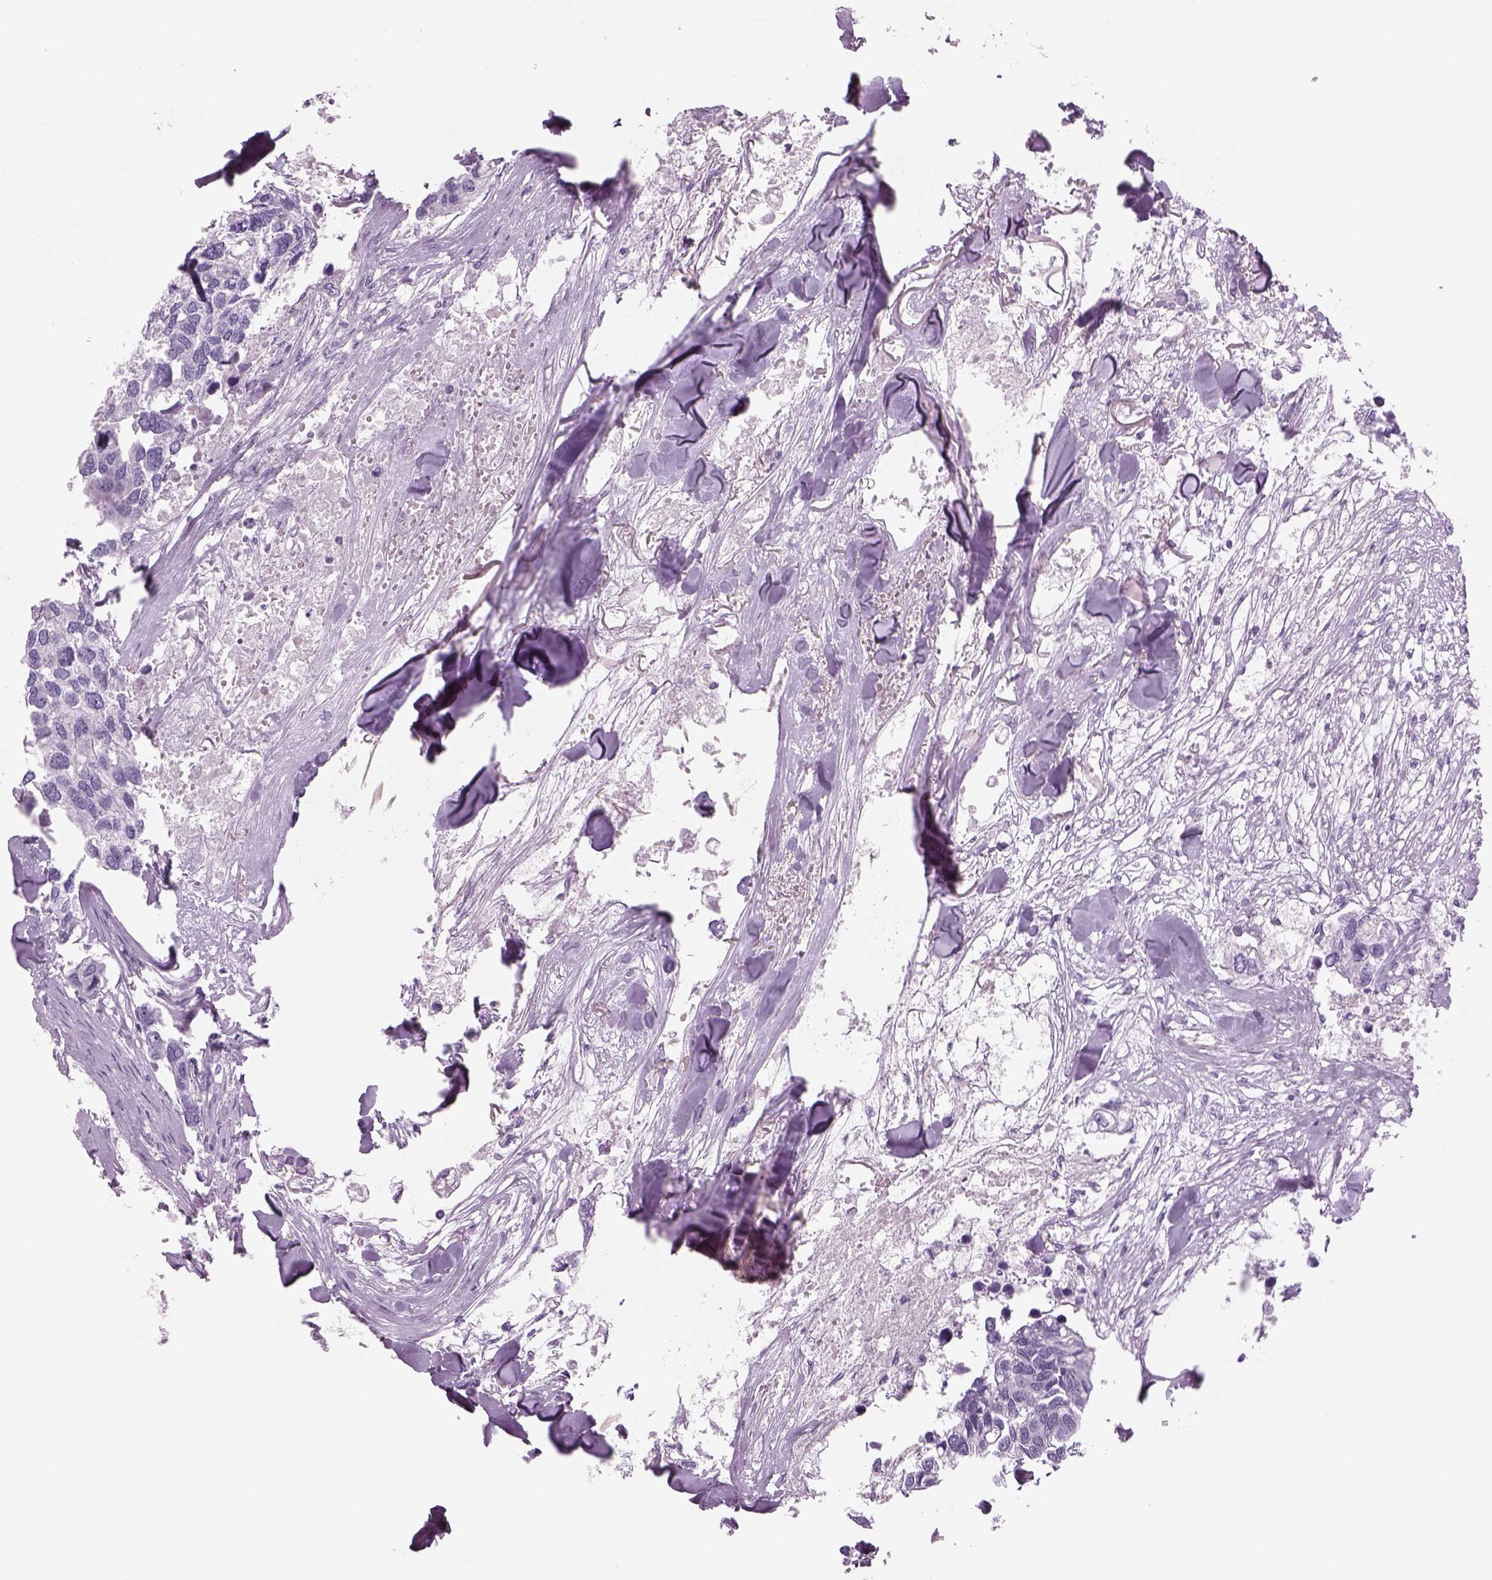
{"staining": {"intensity": "negative", "quantity": "none", "location": "none"}, "tissue": "breast cancer", "cell_type": "Tumor cells", "image_type": "cancer", "snomed": [{"axis": "morphology", "description": "Duct carcinoma"}, {"axis": "topography", "description": "Breast"}], "caption": "This is an IHC histopathology image of human infiltrating ductal carcinoma (breast). There is no positivity in tumor cells.", "gene": "RHO", "patient": {"sex": "female", "age": 83}}